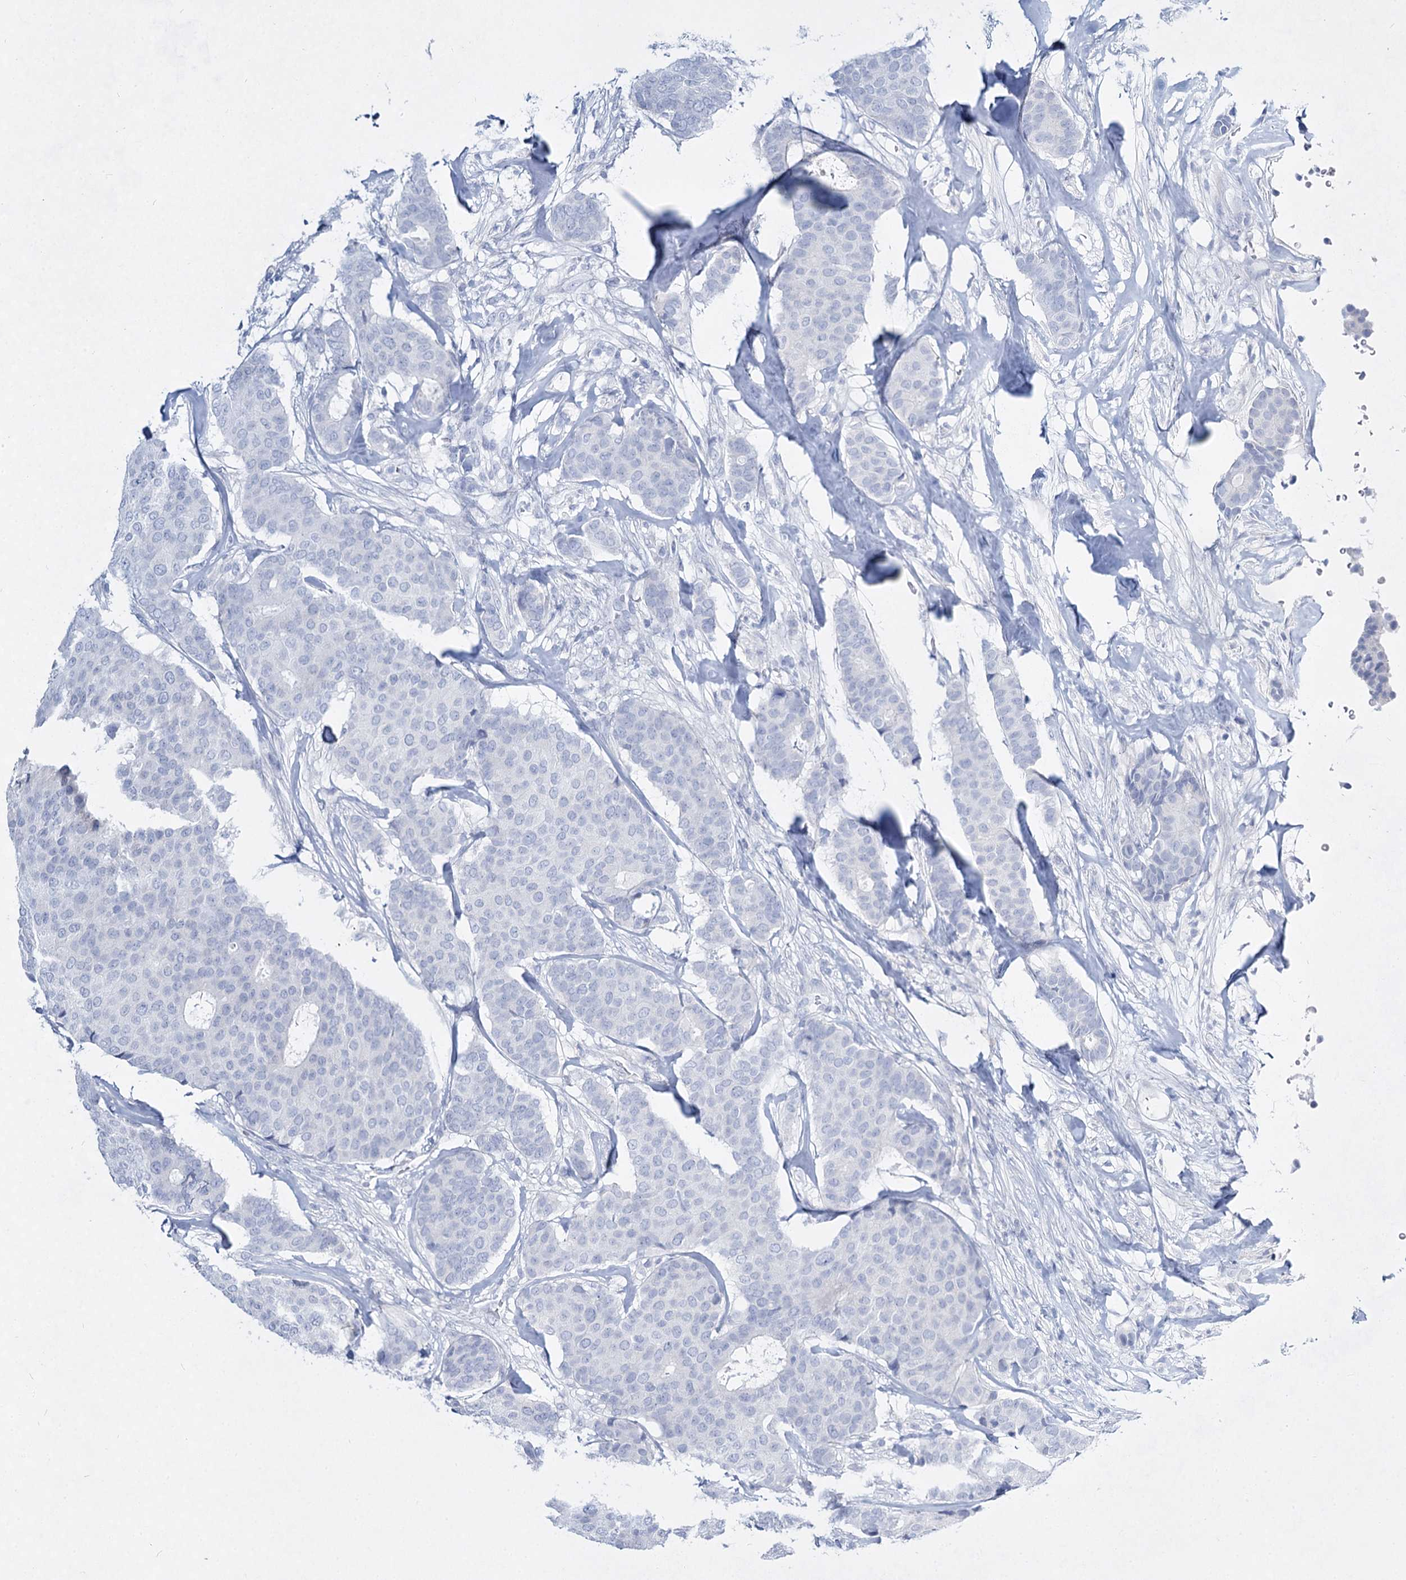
{"staining": {"intensity": "negative", "quantity": "none", "location": "none"}, "tissue": "breast cancer", "cell_type": "Tumor cells", "image_type": "cancer", "snomed": [{"axis": "morphology", "description": "Duct carcinoma"}, {"axis": "topography", "description": "Breast"}], "caption": "High magnification brightfield microscopy of breast cancer stained with DAB (3,3'-diaminobenzidine) (brown) and counterstained with hematoxylin (blue): tumor cells show no significant expression. Brightfield microscopy of immunohistochemistry stained with DAB (brown) and hematoxylin (blue), captured at high magnification.", "gene": "SLC17A2", "patient": {"sex": "female", "age": 75}}